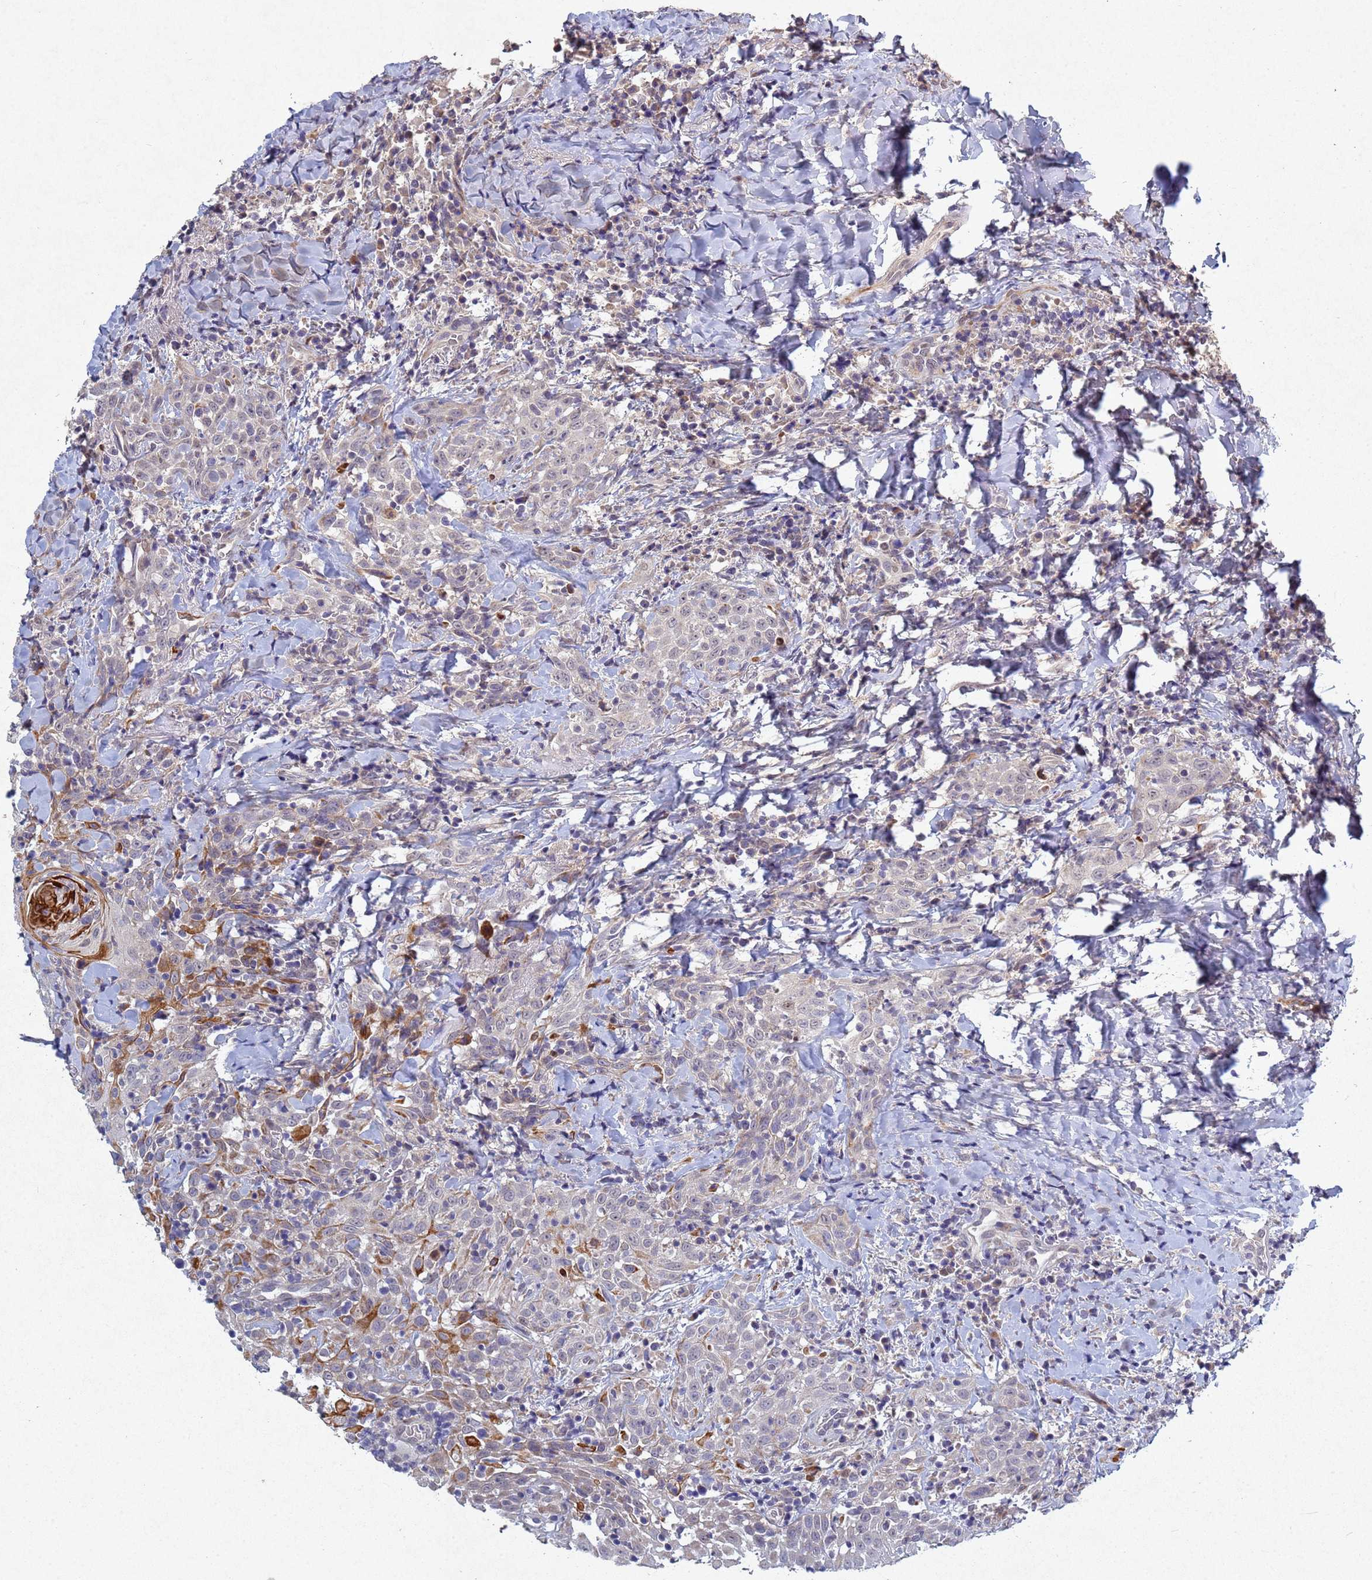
{"staining": {"intensity": "moderate", "quantity": "<25%", "location": "cytoplasmic/membranous"}, "tissue": "head and neck cancer", "cell_type": "Tumor cells", "image_type": "cancer", "snomed": [{"axis": "morphology", "description": "Squamous cell carcinoma, NOS"}, {"axis": "topography", "description": "Head-Neck"}], "caption": "This is an image of immunohistochemistry staining of head and neck cancer (squamous cell carcinoma), which shows moderate positivity in the cytoplasmic/membranous of tumor cells.", "gene": "TNPO2", "patient": {"sex": "female", "age": 70}}